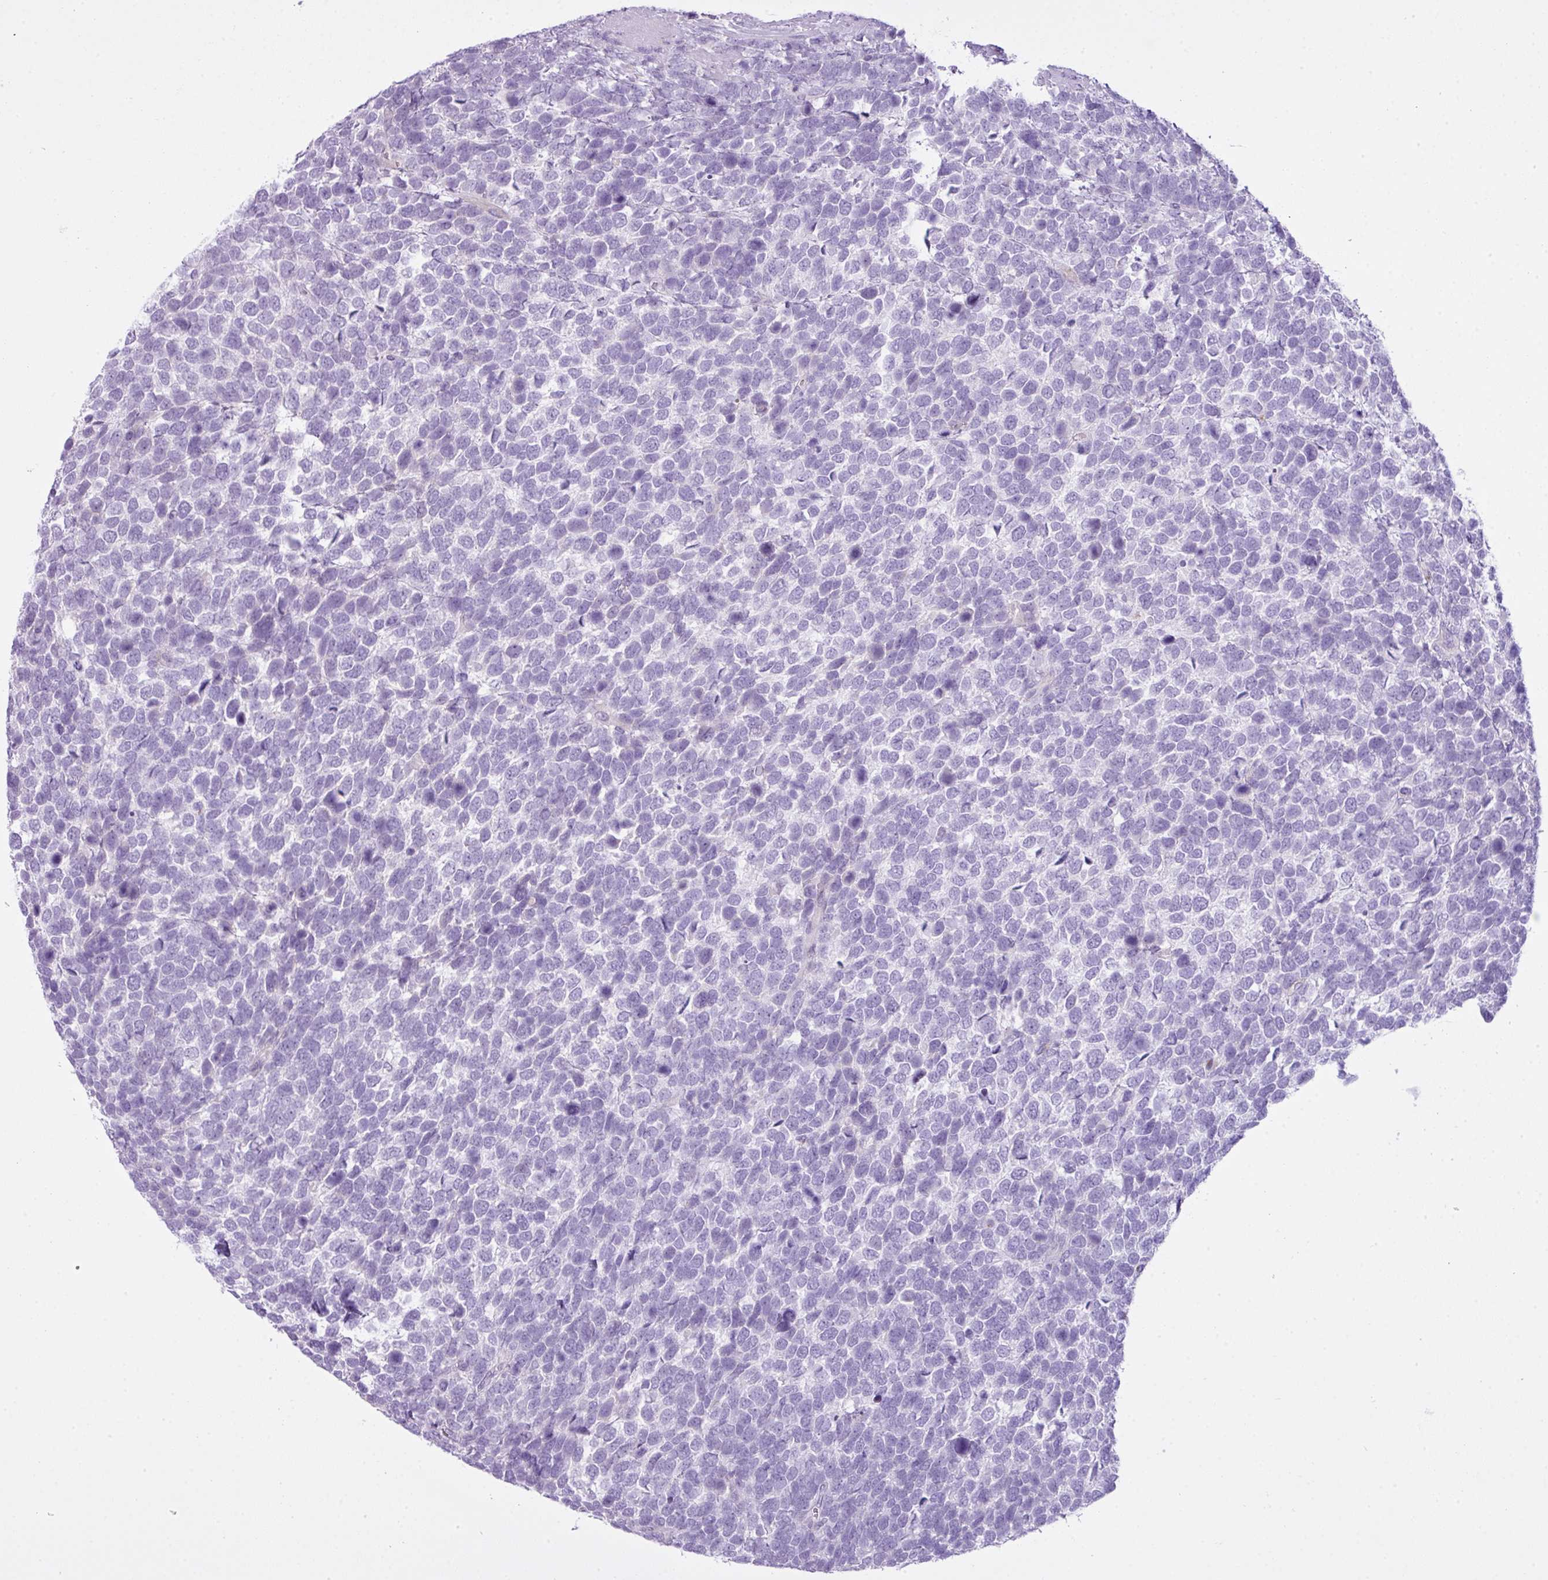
{"staining": {"intensity": "negative", "quantity": "none", "location": "none"}, "tissue": "urothelial cancer", "cell_type": "Tumor cells", "image_type": "cancer", "snomed": [{"axis": "morphology", "description": "Urothelial carcinoma, High grade"}, {"axis": "topography", "description": "Urinary bladder"}], "caption": "DAB (3,3'-diaminobenzidine) immunohistochemical staining of human urothelial cancer demonstrates no significant positivity in tumor cells.", "gene": "FAM43A", "patient": {"sex": "female", "age": 82}}